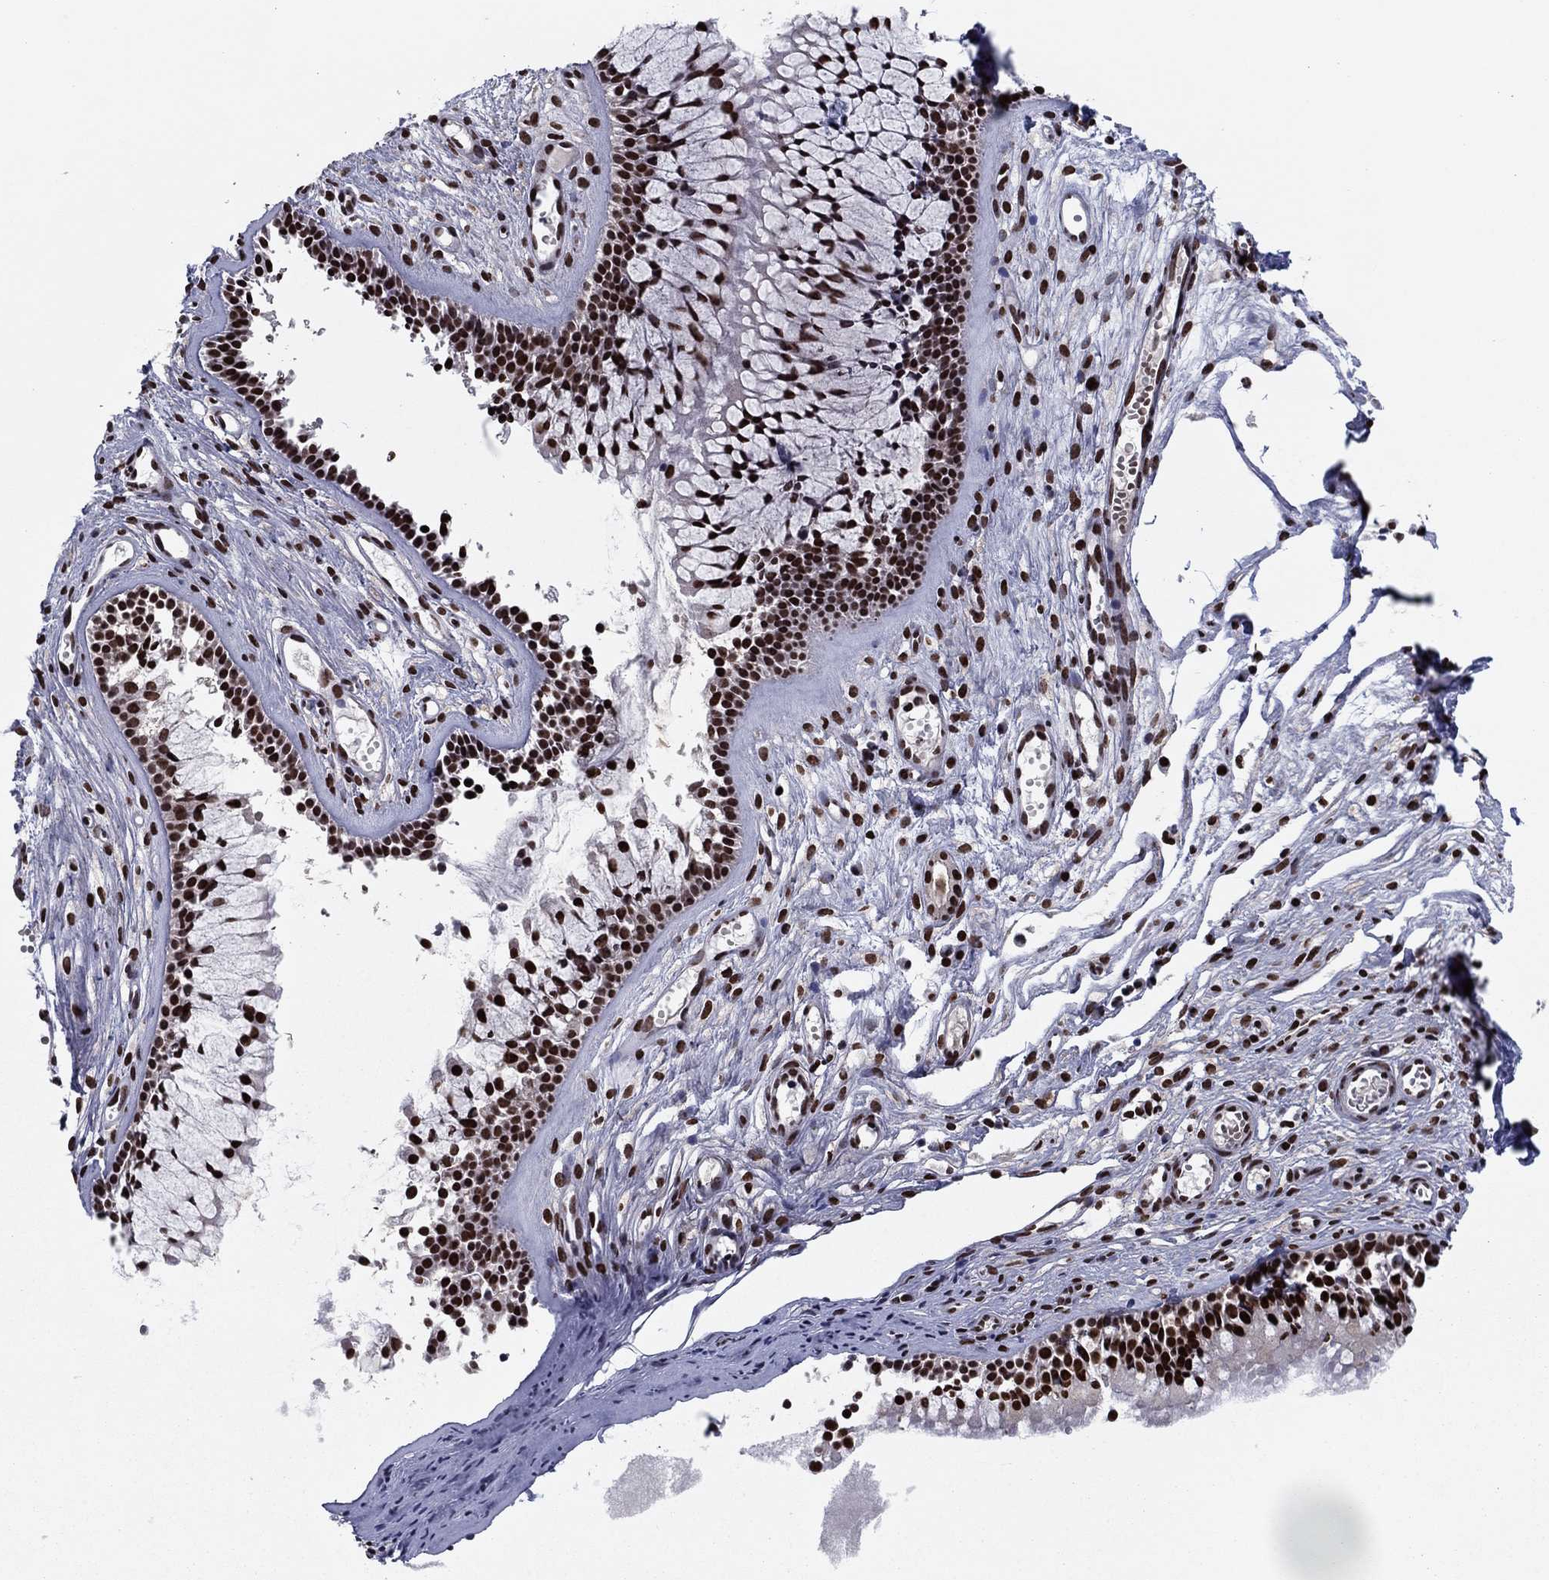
{"staining": {"intensity": "strong", "quantity": ">75%", "location": "nuclear"}, "tissue": "nasopharynx", "cell_type": "Respiratory epithelial cells", "image_type": "normal", "snomed": [{"axis": "morphology", "description": "Normal tissue, NOS"}, {"axis": "topography", "description": "Nasopharynx"}], "caption": "The image shows staining of normal nasopharynx, revealing strong nuclear protein positivity (brown color) within respiratory epithelial cells. The staining is performed using DAB brown chromogen to label protein expression. The nuclei are counter-stained blue using hematoxylin.", "gene": "USP54", "patient": {"sex": "male", "age": 51}}